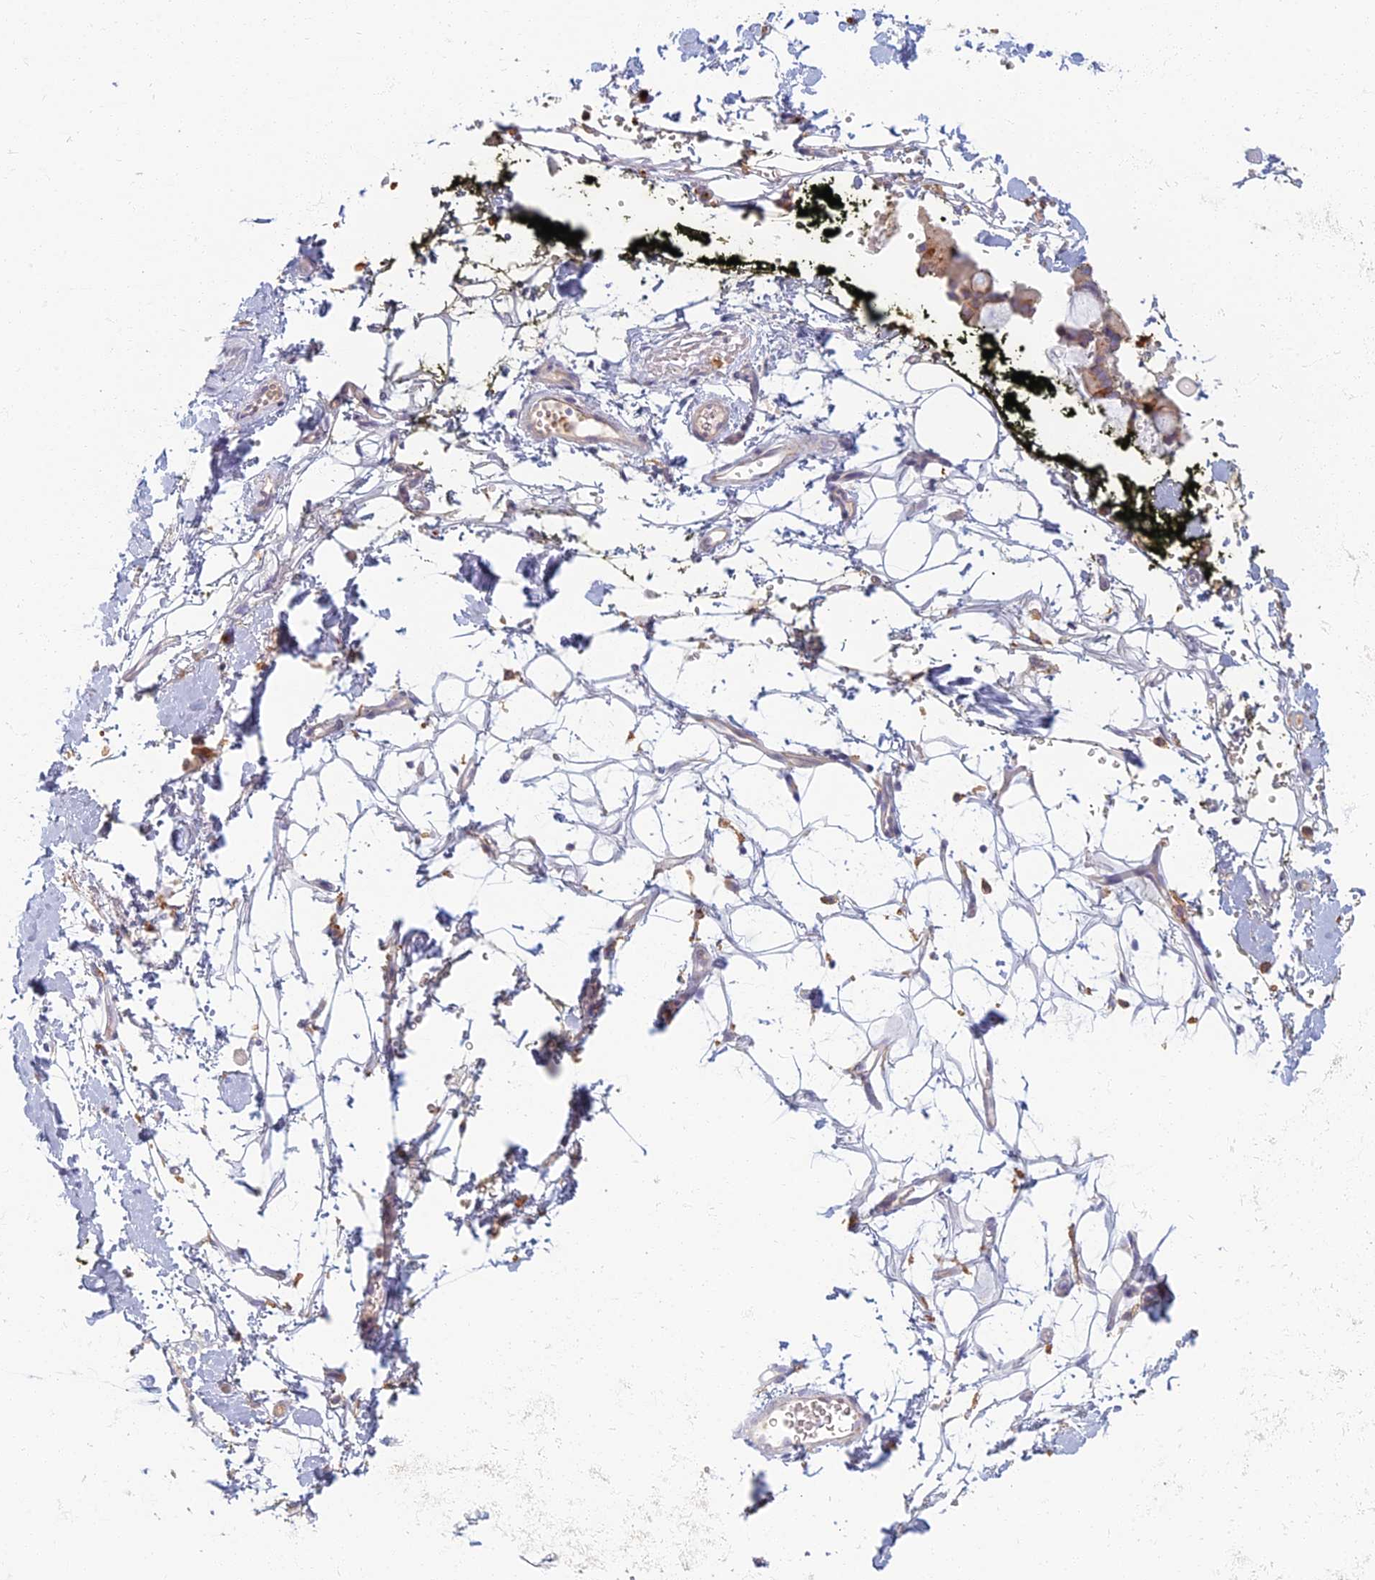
{"staining": {"intensity": "negative", "quantity": "none", "location": "none"}, "tissue": "adipose tissue", "cell_type": "Adipocytes", "image_type": "normal", "snomed": [{"axis": "morphology", "description": "Normal tissue, NOS"}, {"axis": "morphology", "description": "Adenocarcinoma, NOS"}, {"axis": "topography", "description": "Pancreas"}, {"axis": "topography", "description": "Peripheral nerve tissue"}], "caption": "The image displays no staining of adipocytes in unremarkable adipose tissue. (Brightfield microscopy of DAB IHC at high magnification).", "gene": "PROX2", "patient": {"sex": "male", "age": 59}}